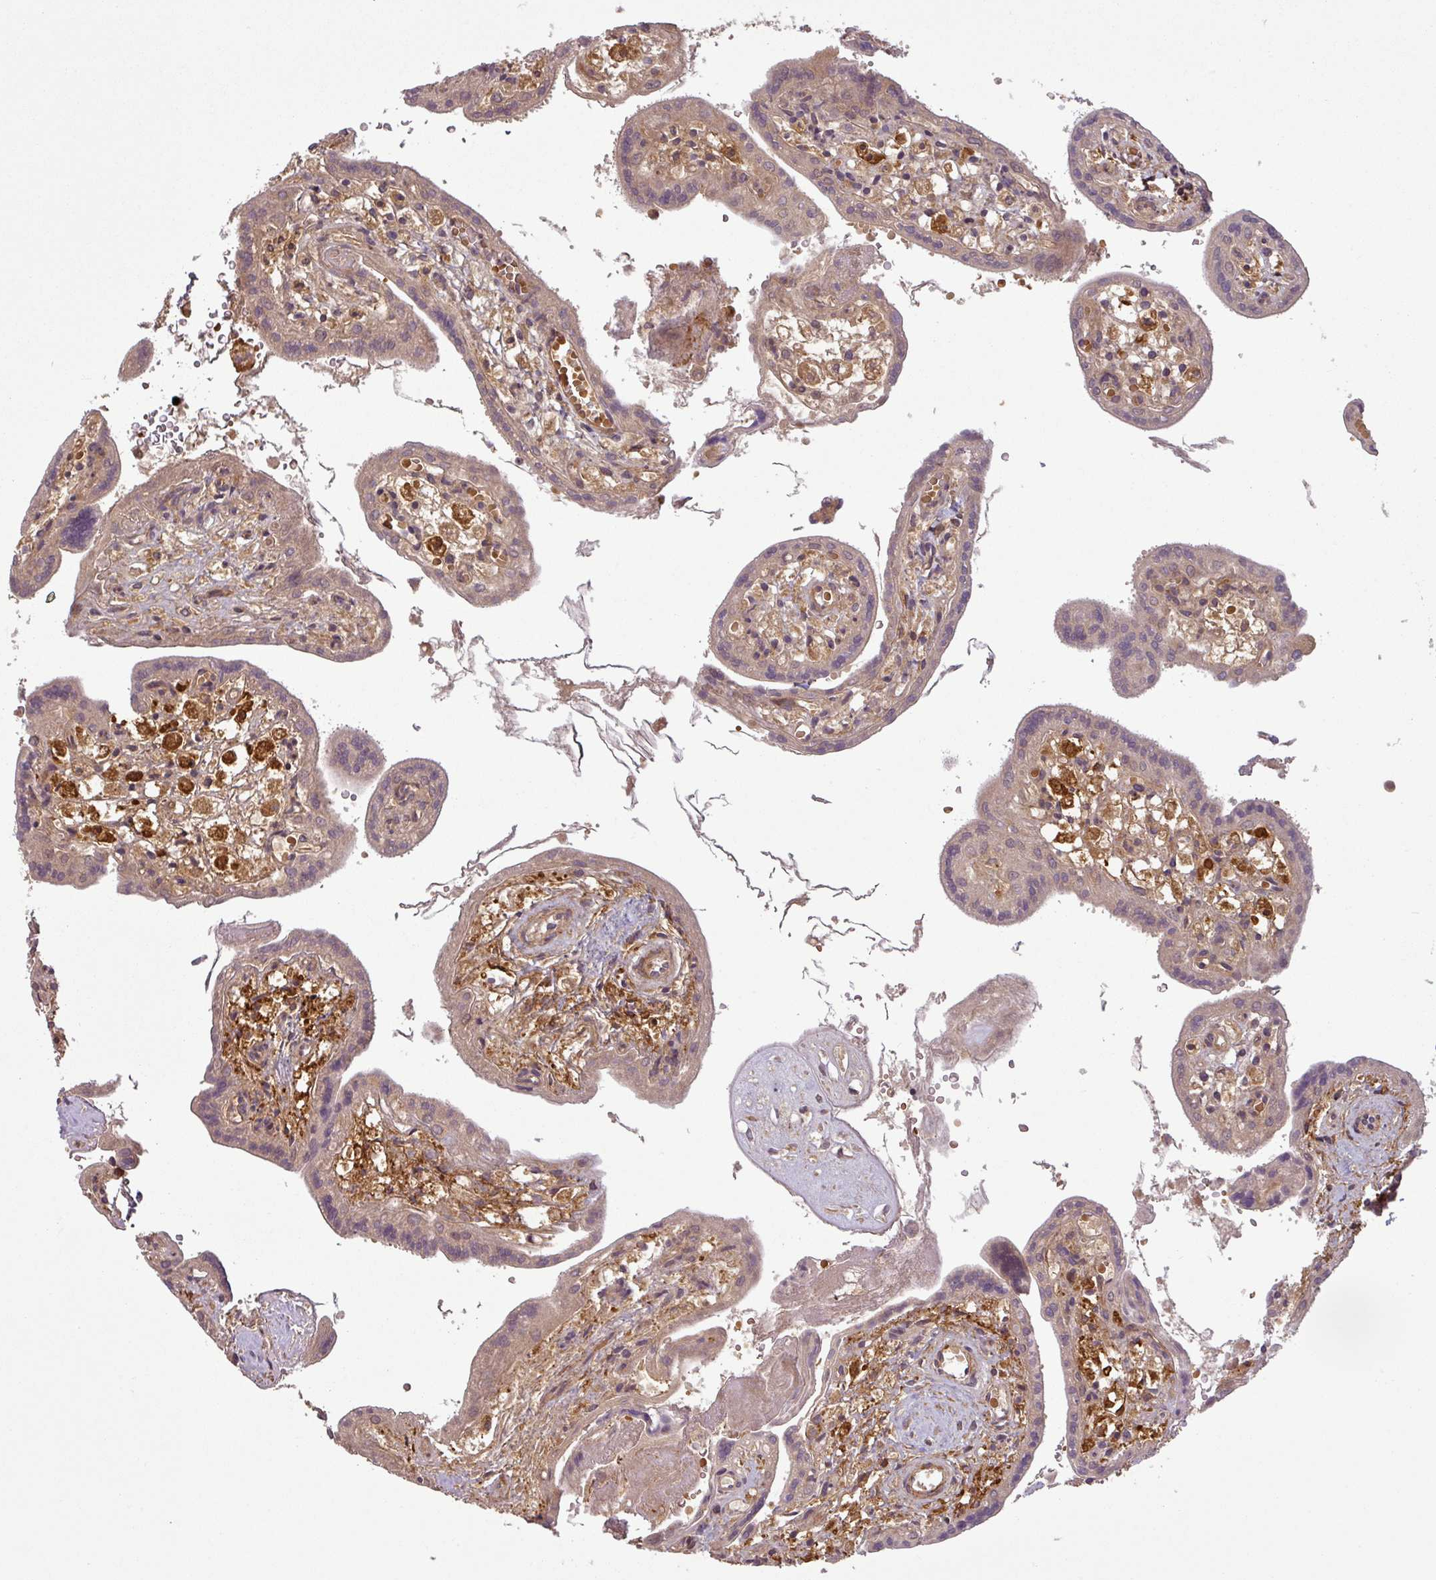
{"staining": {"intensity": "moderate", "quantity": "25%-75%", "location": "cytoplasmic/membranous"}, "tissue": "placenta", "cell_type": "Trophoblastic cells", "image_type": "normal", "snomed": [{"axis": "morphology", "description": "Normal tissue, NOS"}, {"axis": "topography", "description": "Placenta"}], "caption": "This photomicrograph exhibits immunohistochemistry (IHC) staining of normal human placenta, with medium moderate cytoplasmic/membranous expression in about 25%-75% of trophoblastic cells.", "gene": "MAP3K6", "patient": {"sex": "female", "age": 37}}